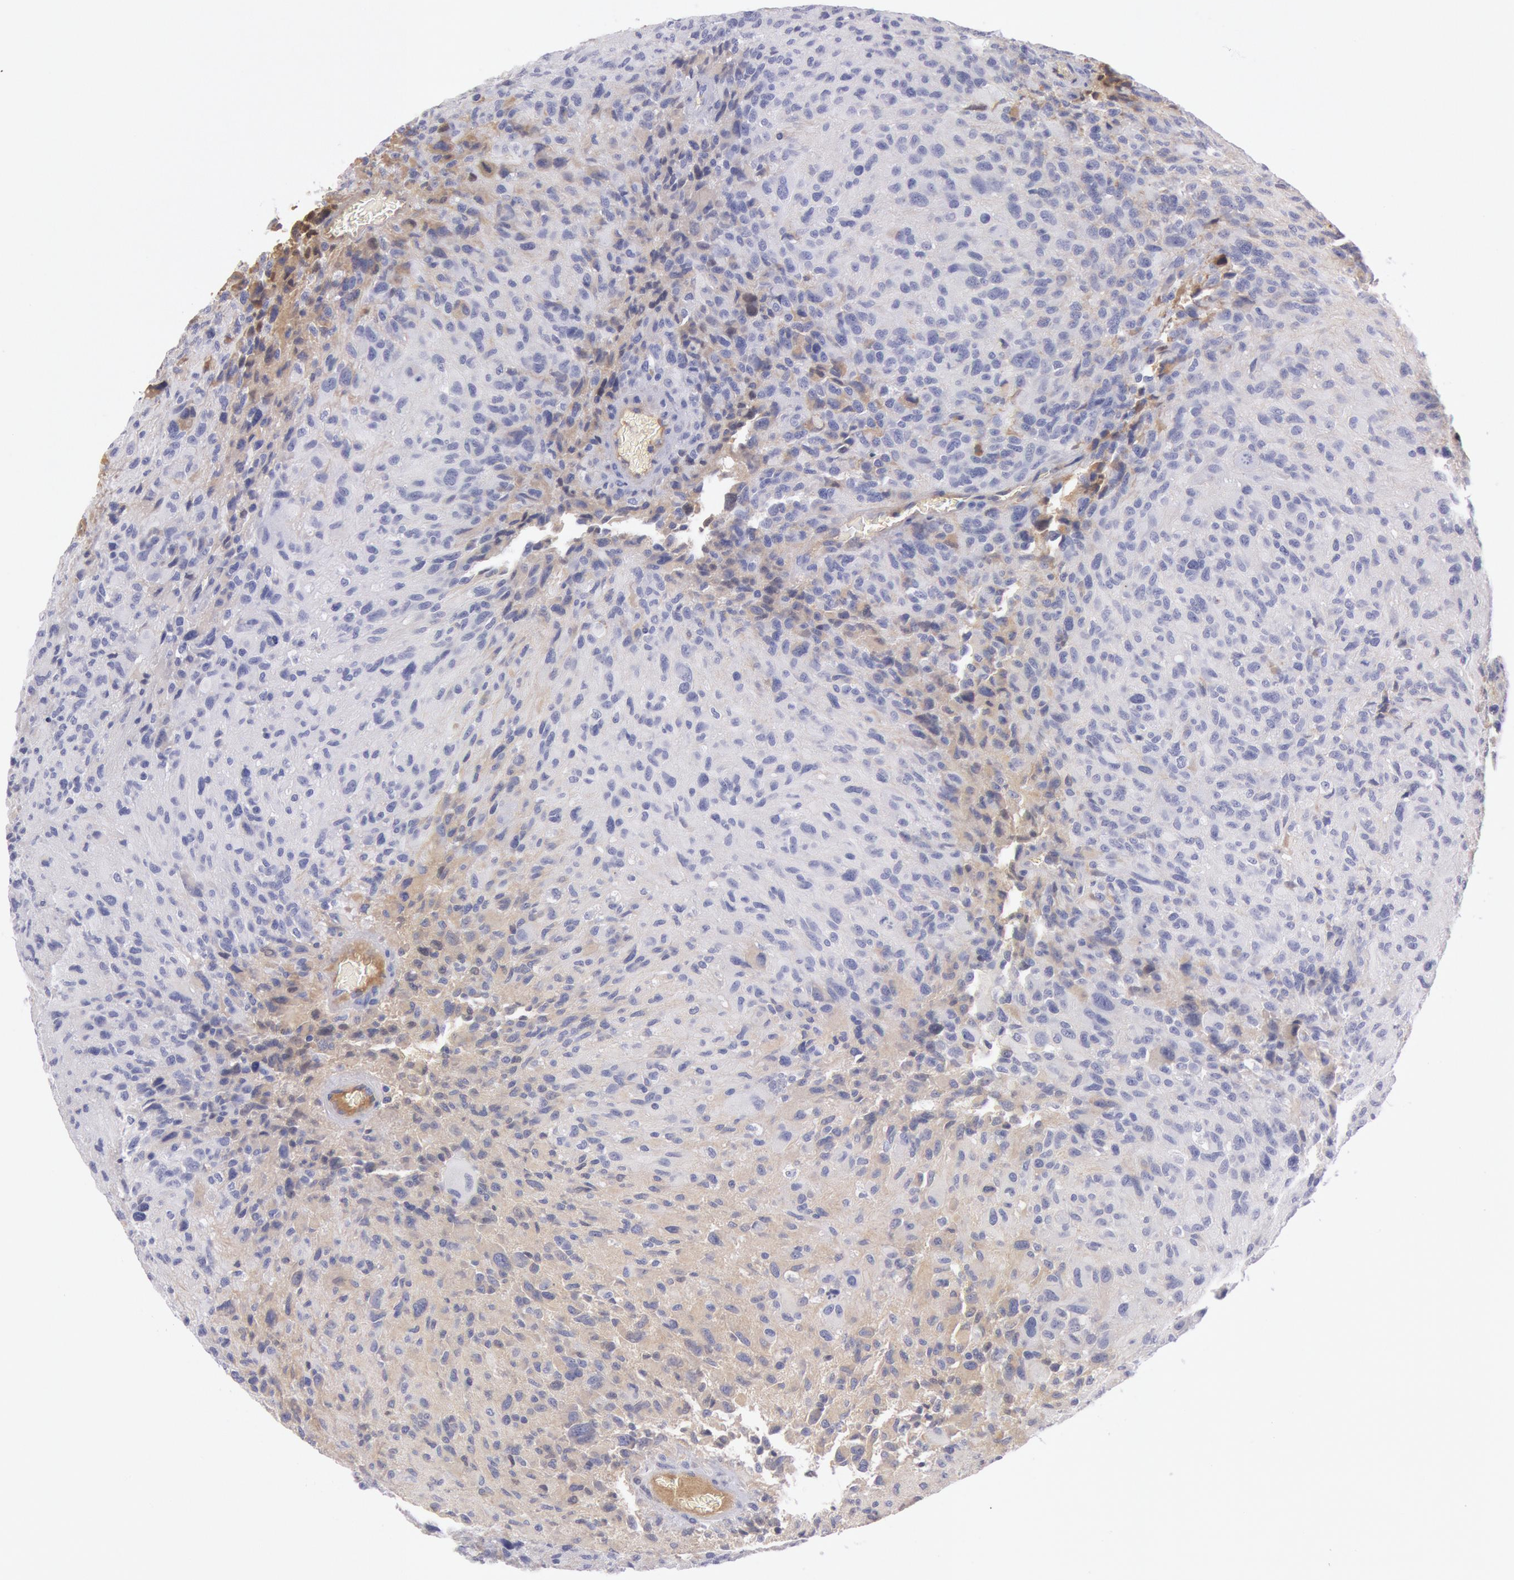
{"staining": {"intensity": "negative", "quantity": "none", "location": "none"}, "tissue": "glioma", "cell_type": "Tumor cells", "image_type": "cancer", "snomed": [{"axis": "morphology", "description": "Glioma, malignant, High grade"}, {"axis": "topography", "description": "Brain"}], "caption": "Immunohistochemistry (IHC) image of glioma stained for a protein (brown), which displays no expression in tumor cells.", "gene": "IGHA1", "patient": {"sex": "male", "age": 69}}